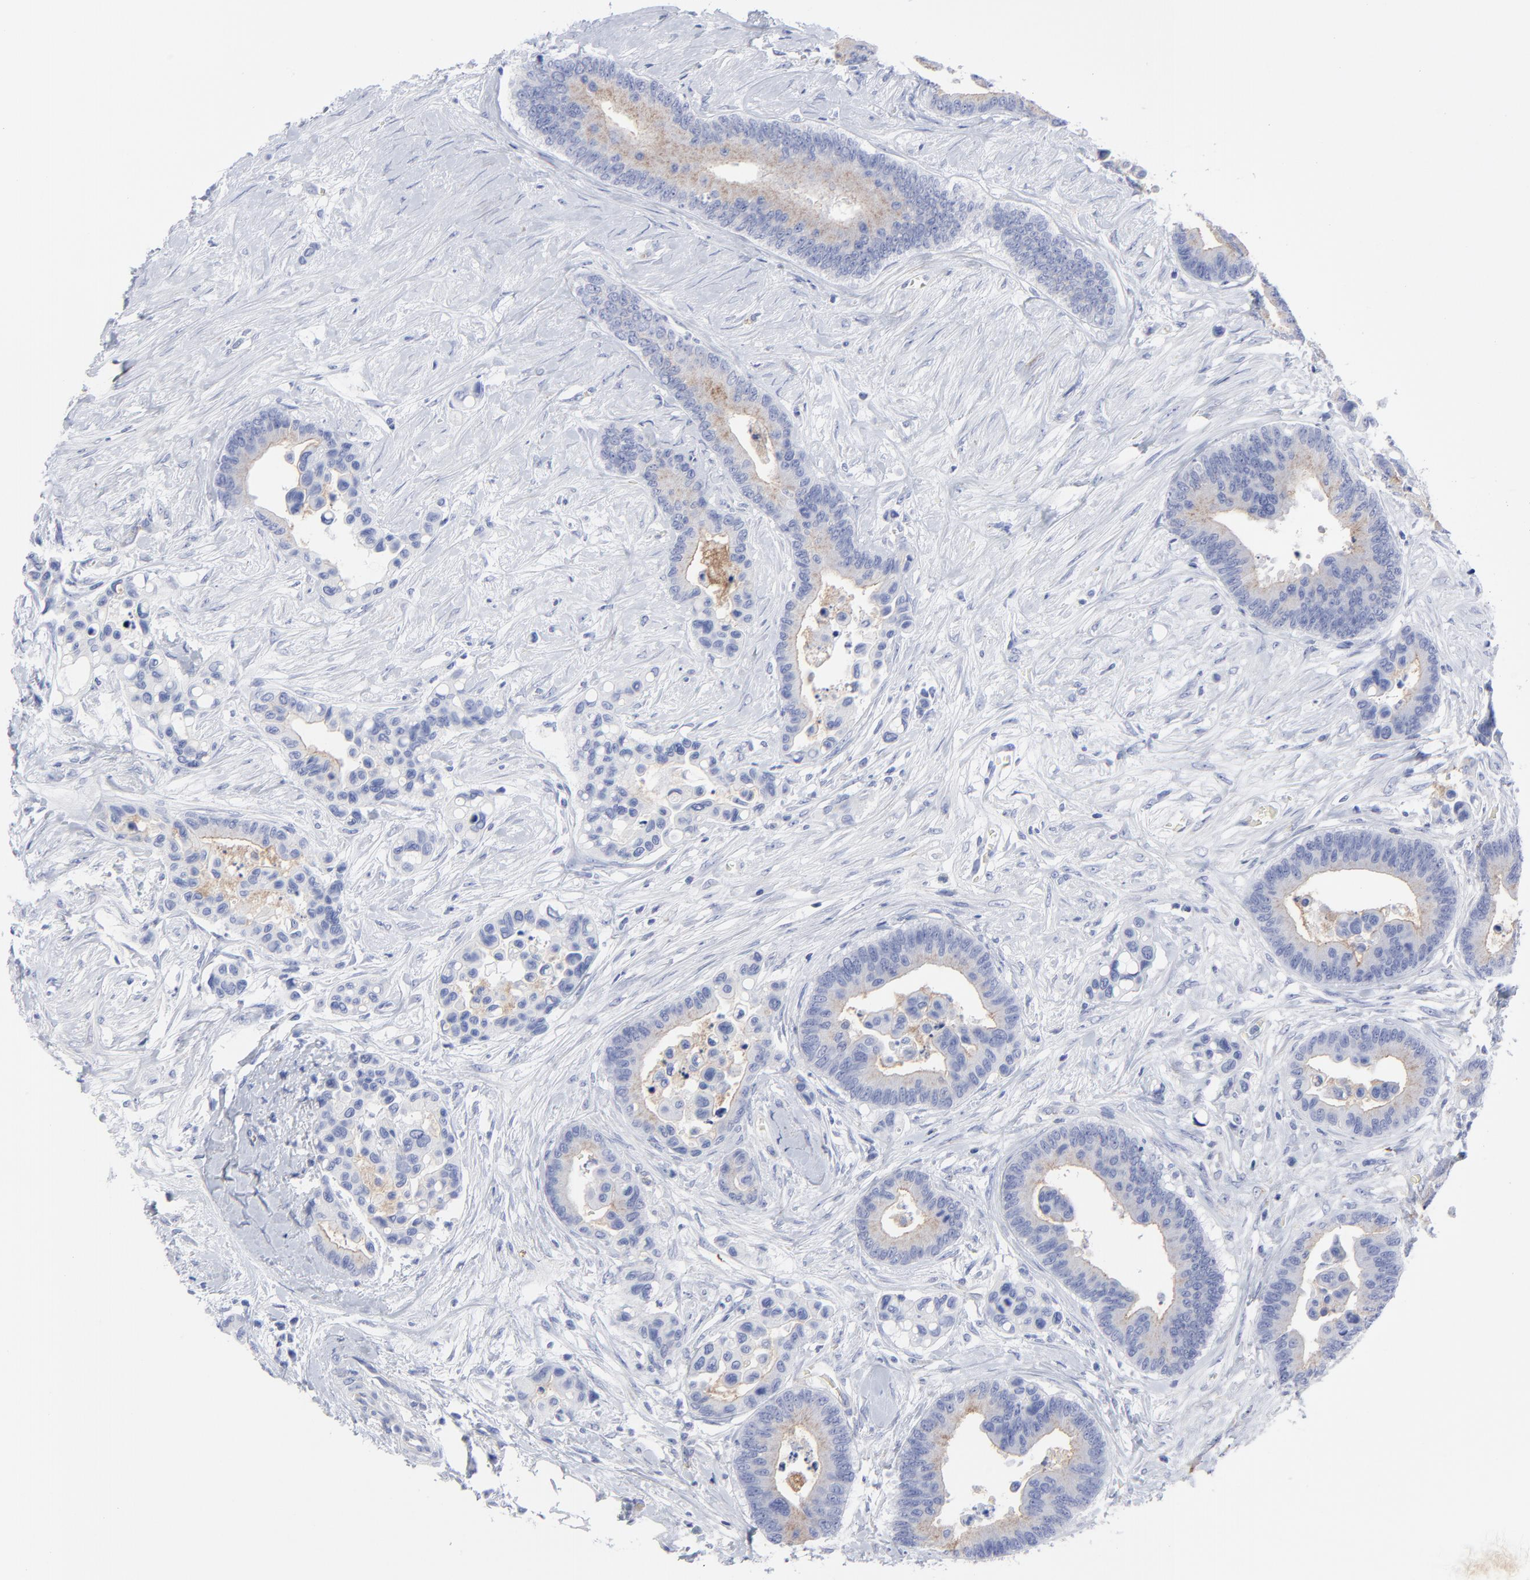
{"staining": {"intensity": "weak", "quantity": ">75%", "location": "cytoplasmic/membranous"}, "tissue": "colorectal cancer", "cell_type": "Tumor cells", "image_type": "cancer", "snomed": [{"axis": "morphology", "description": "Adenocarcinoma, NOS"}, {"axis": "topography", "description": "Colon"}], "caption": "Immunohistochemical staining of colorectal cancer (adenocarcinoma) displays low levels of weak cytoplasmic/membranous expression in about >75% of tumor cells.", "gene": "CNTN3", "patient": {"sex": "male", "age": 82}}